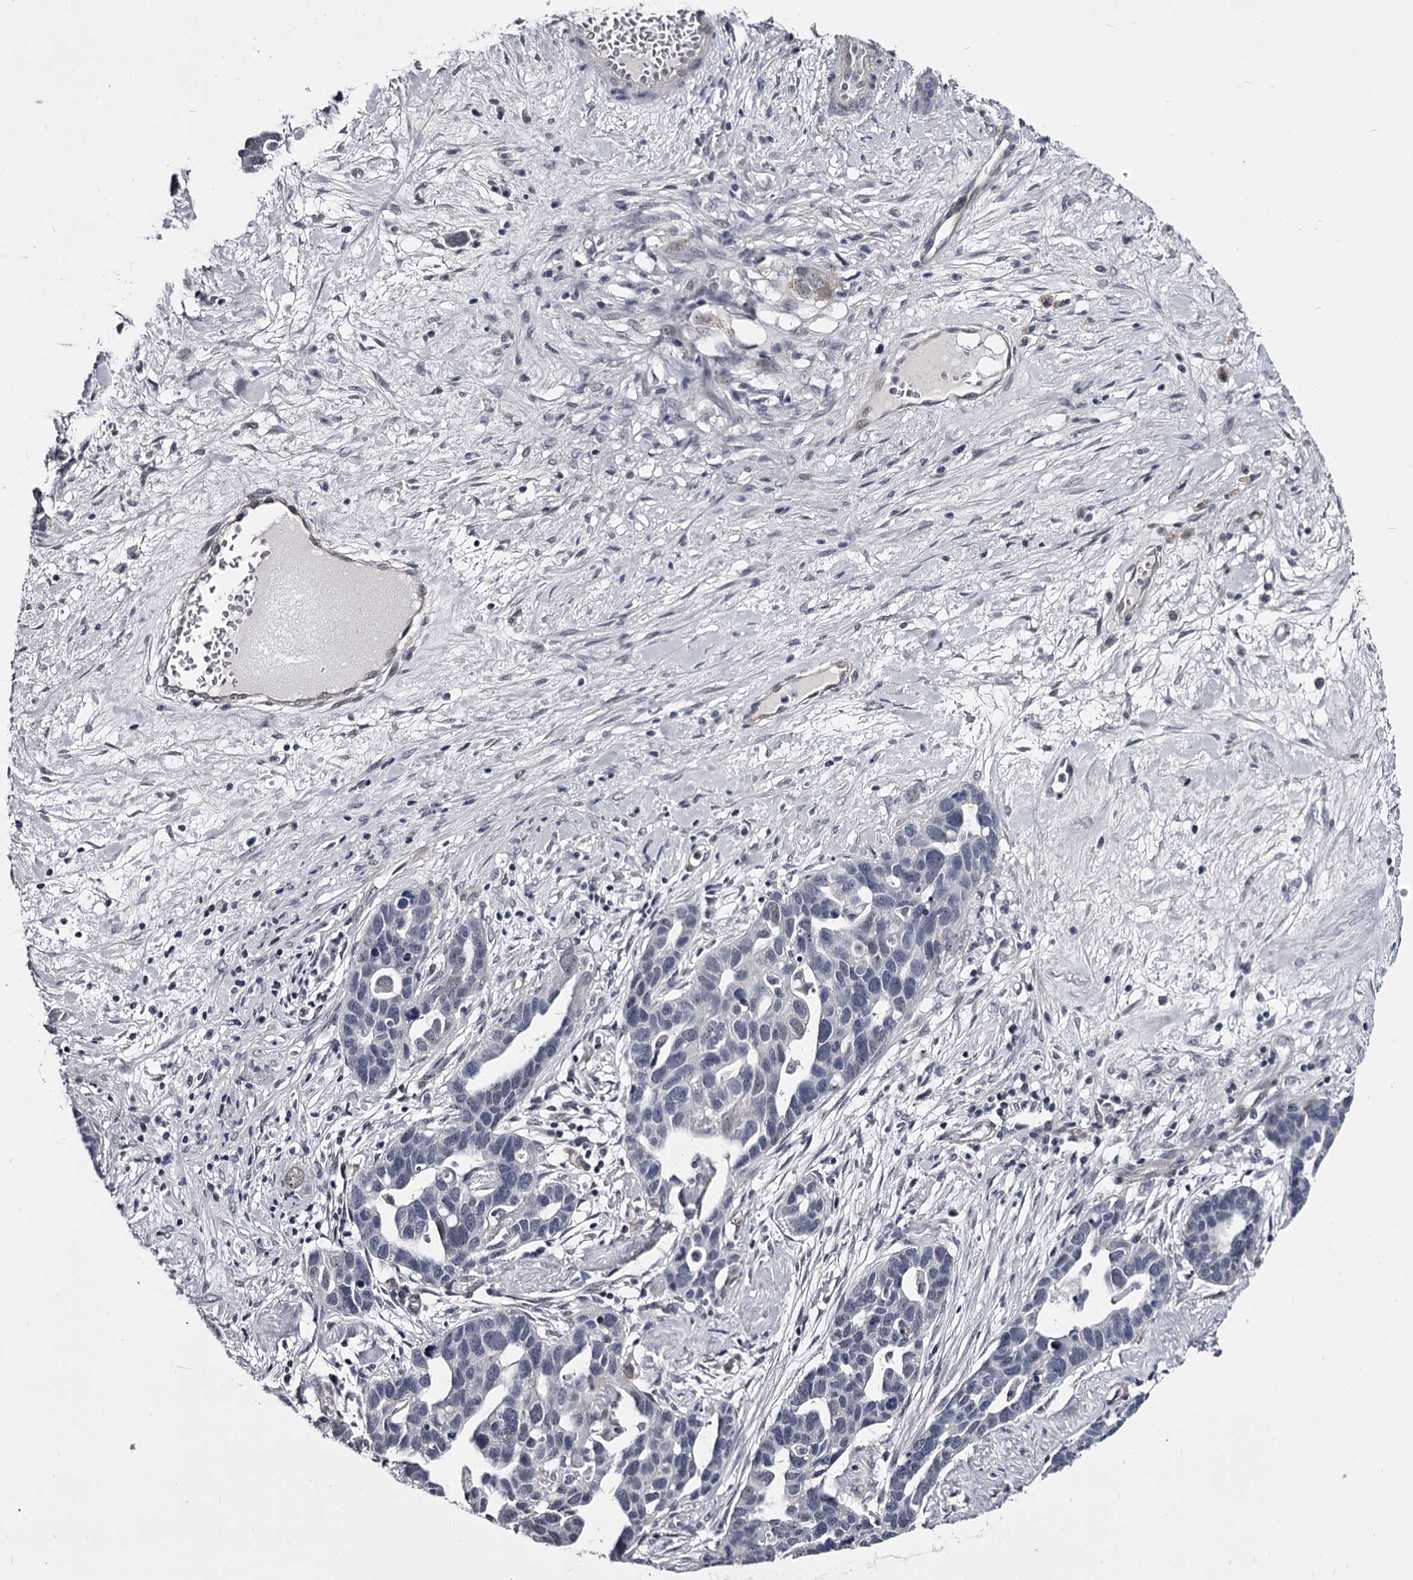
{"staining": {"intensity": "negative", "quantity": "none", "location": "none"}, "tissue": "ovarian cancer", "cell_type": "Tumor cells", "image_type": "cancer", "snomed": [{"axis": "morphology", "description": "Cystadenocarcinoma, serous, NOS"}, {"axis": "topography", "description": "Ovary"}], "caption": "Tumor cells are negative for protein expression in human serous cystadenocarcinoma (ovarian).", "gene": "OVOL2", "patient": {"sex": "female", "age": 54}}